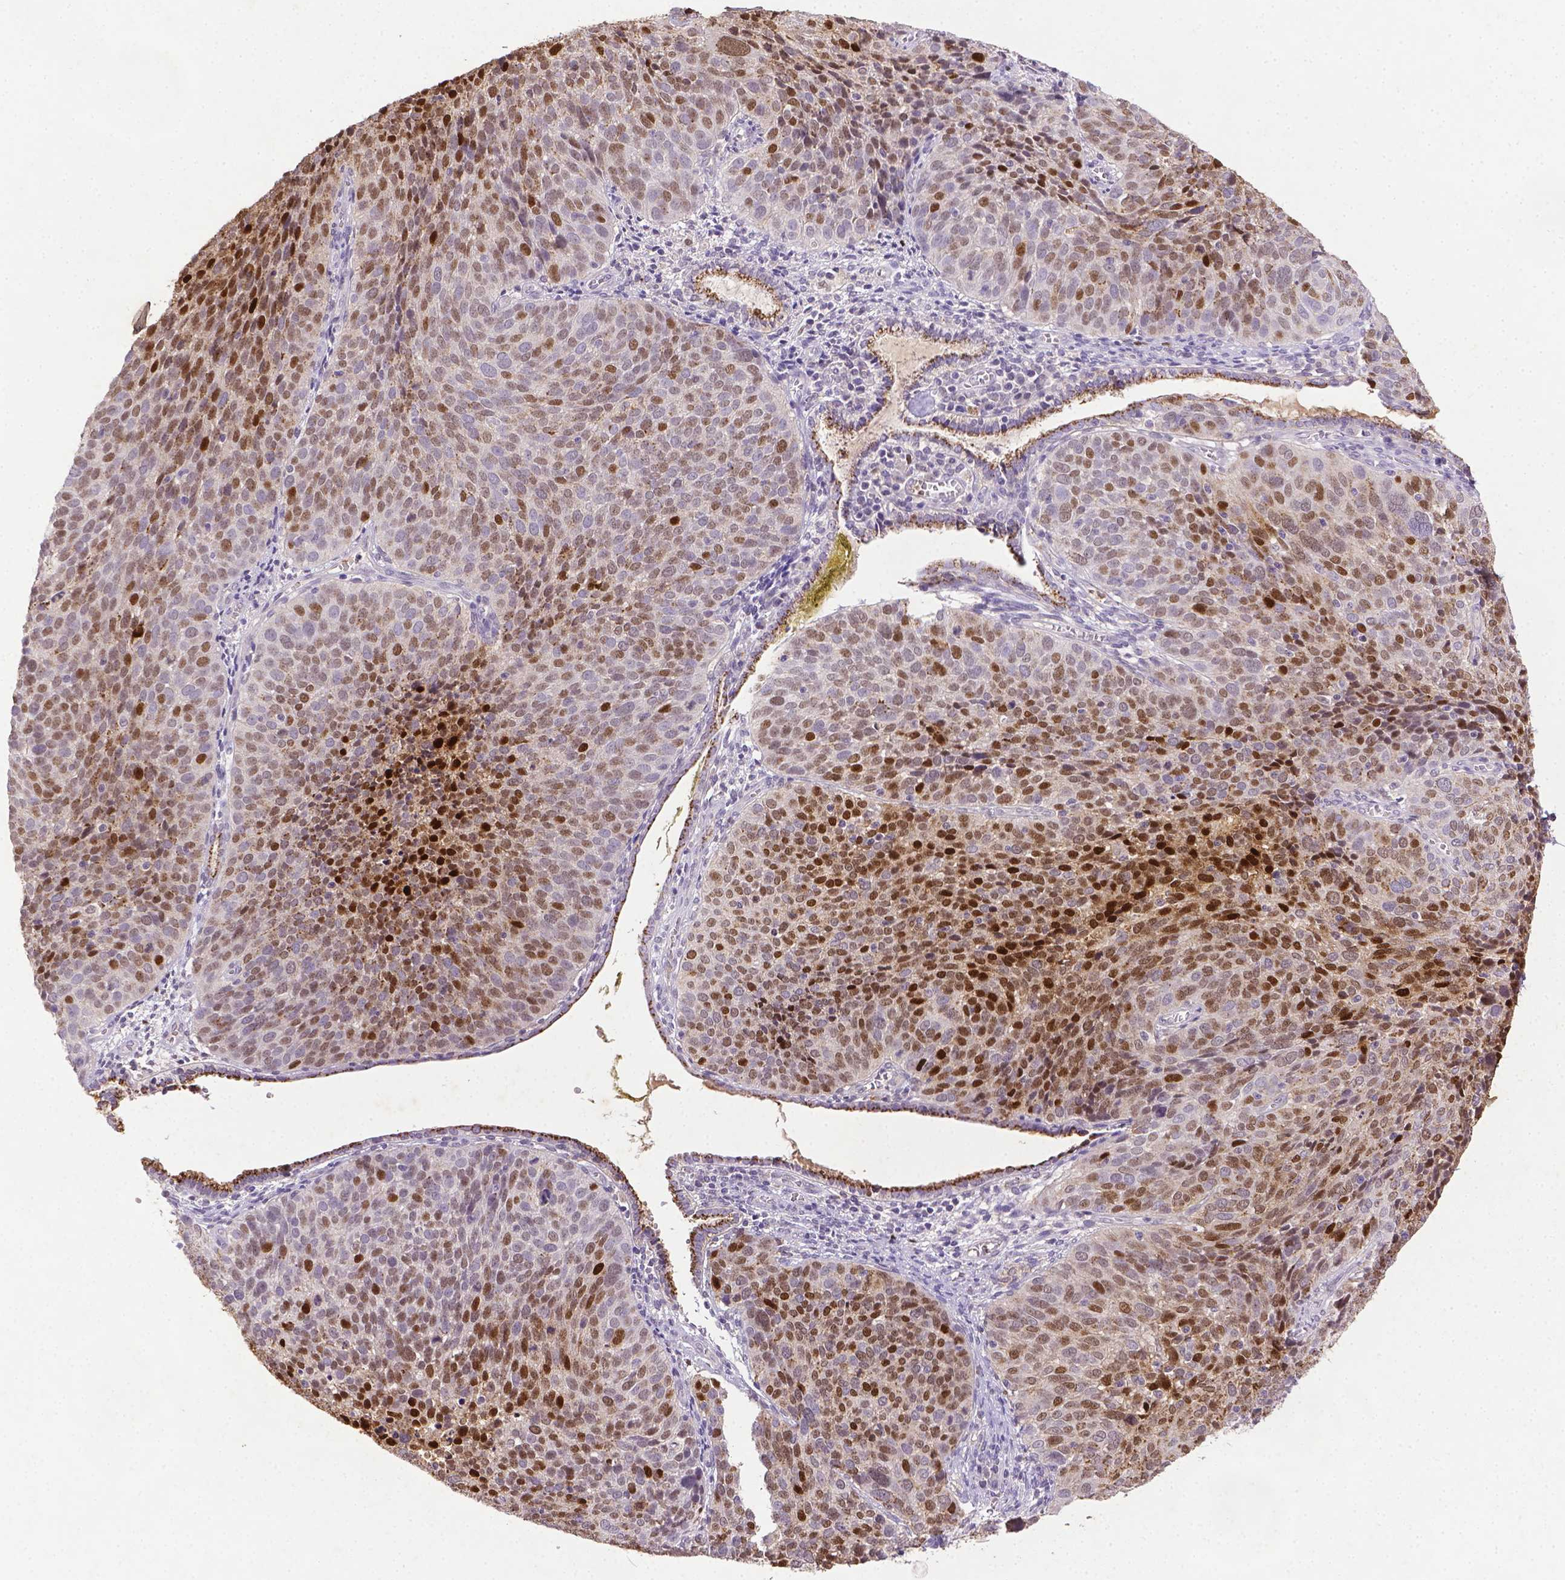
{"staining": {"intensity": "strong", "quantity": ">75%", "location": "nuclear"}, "tissue": "cervical cancer", "cell_type": "Tumor cells", "image_type": "cancer", "snomed": [{"axis": "morphology", "description": "Squamous cell carcinoma, NOS"}, {"axis": "topography", "description": "Cervix"}], "caption": "A histopathology image of cervical cancer stained for a protein shows strong nuclear brown staining in tumor cells.", "gene": "CDKN1A", "patient": {"sex": "female", "age": 39}}